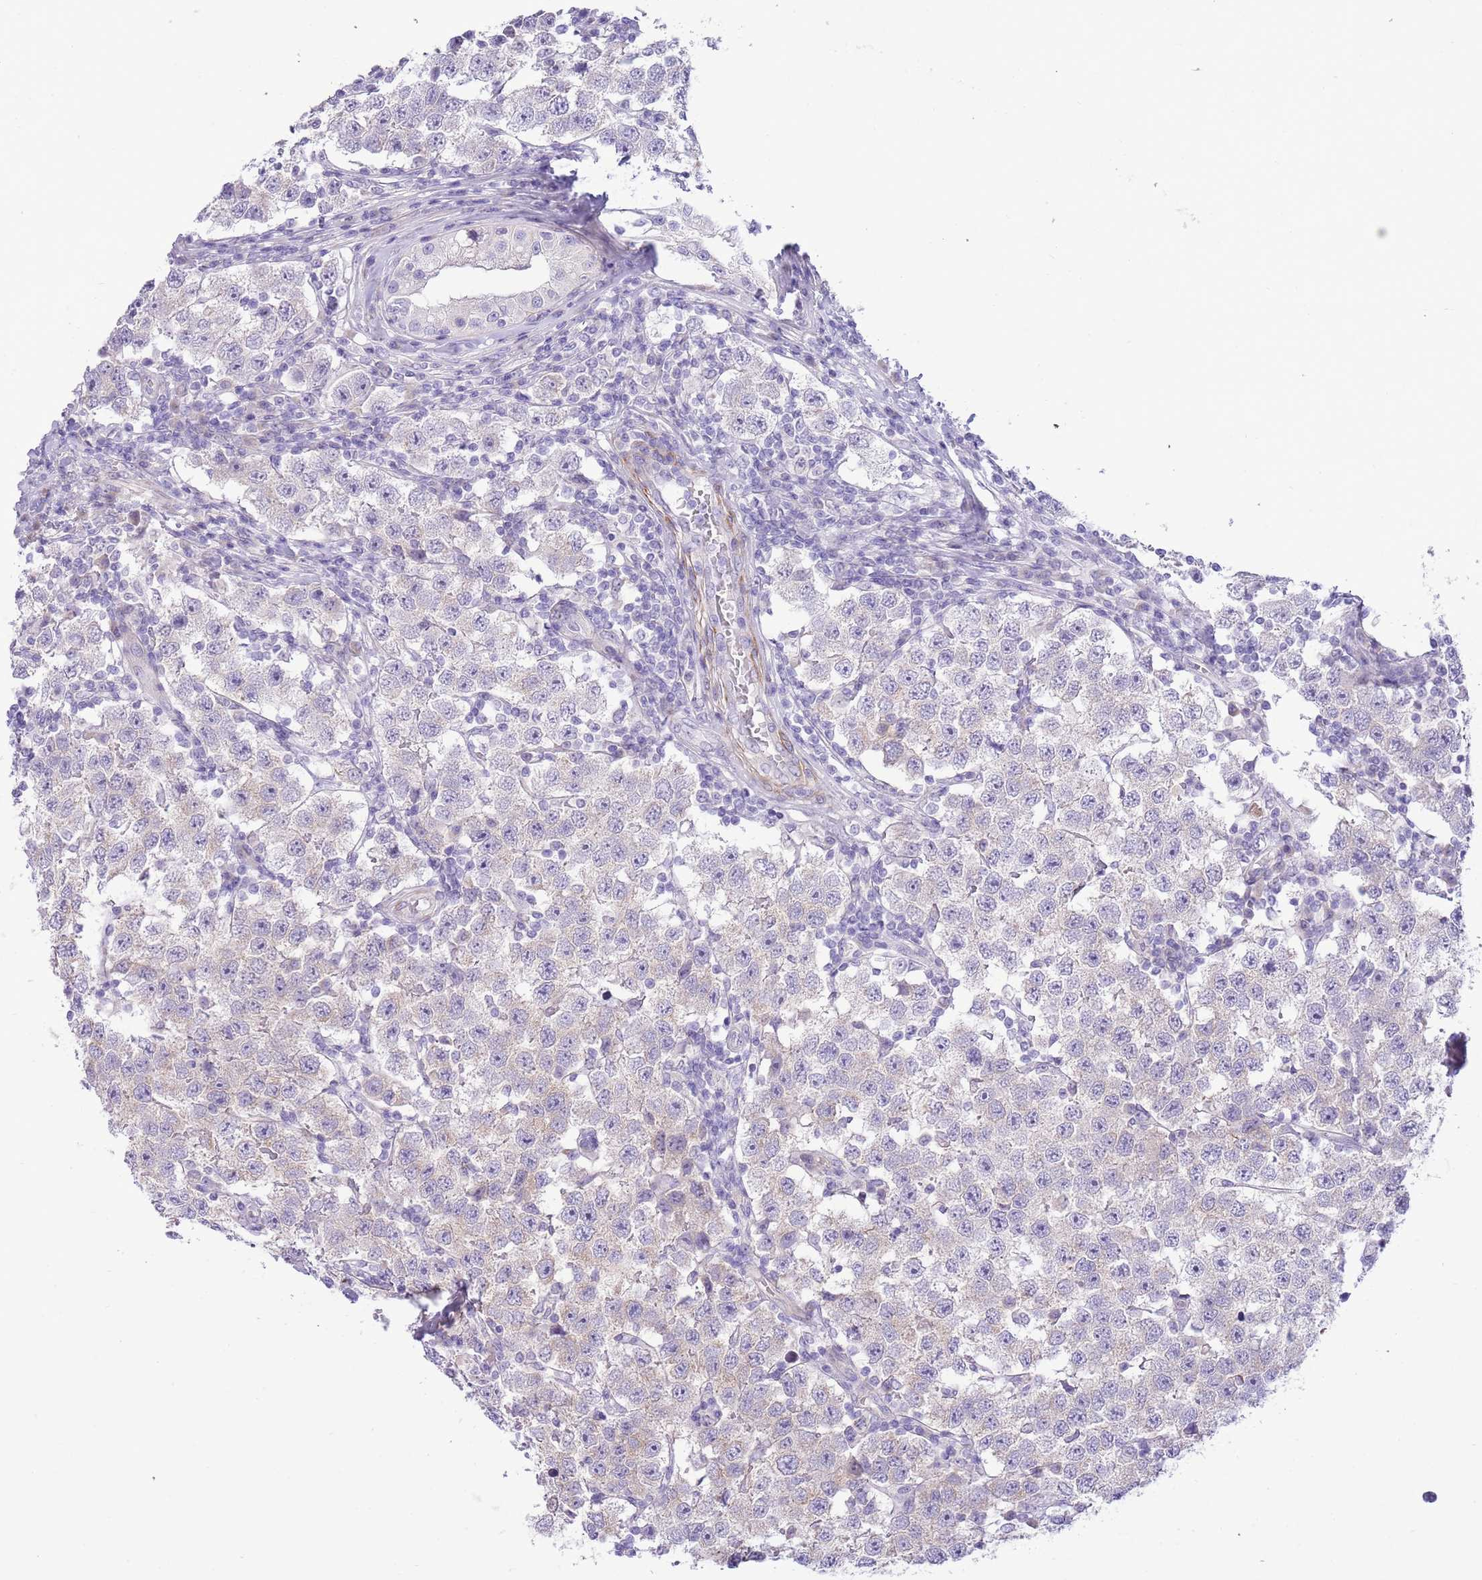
{"staining": {"intensity": "negative", "quantity": "none", "location": "none"}, "tissue": "testis cancer", "cell_type": "Tumor cells", "image_type": "cancer", "snomed": [{"axis": "morphology", "description": "Seminoma, NOS"}, {"axis": "topography", "description": "Testis"}], "caption": "The photomicrograph shows no significant expression in tumor cells of testis seminoma. (Stains: DAB (3,3'-diaminobenzidine) immunohistochemistry with hematoxylin counter stain, Microscopy: brightfield microscopy at high magnification).", "gene": "ZC4H2", "patient": {"sex": "male", "age": 34}}